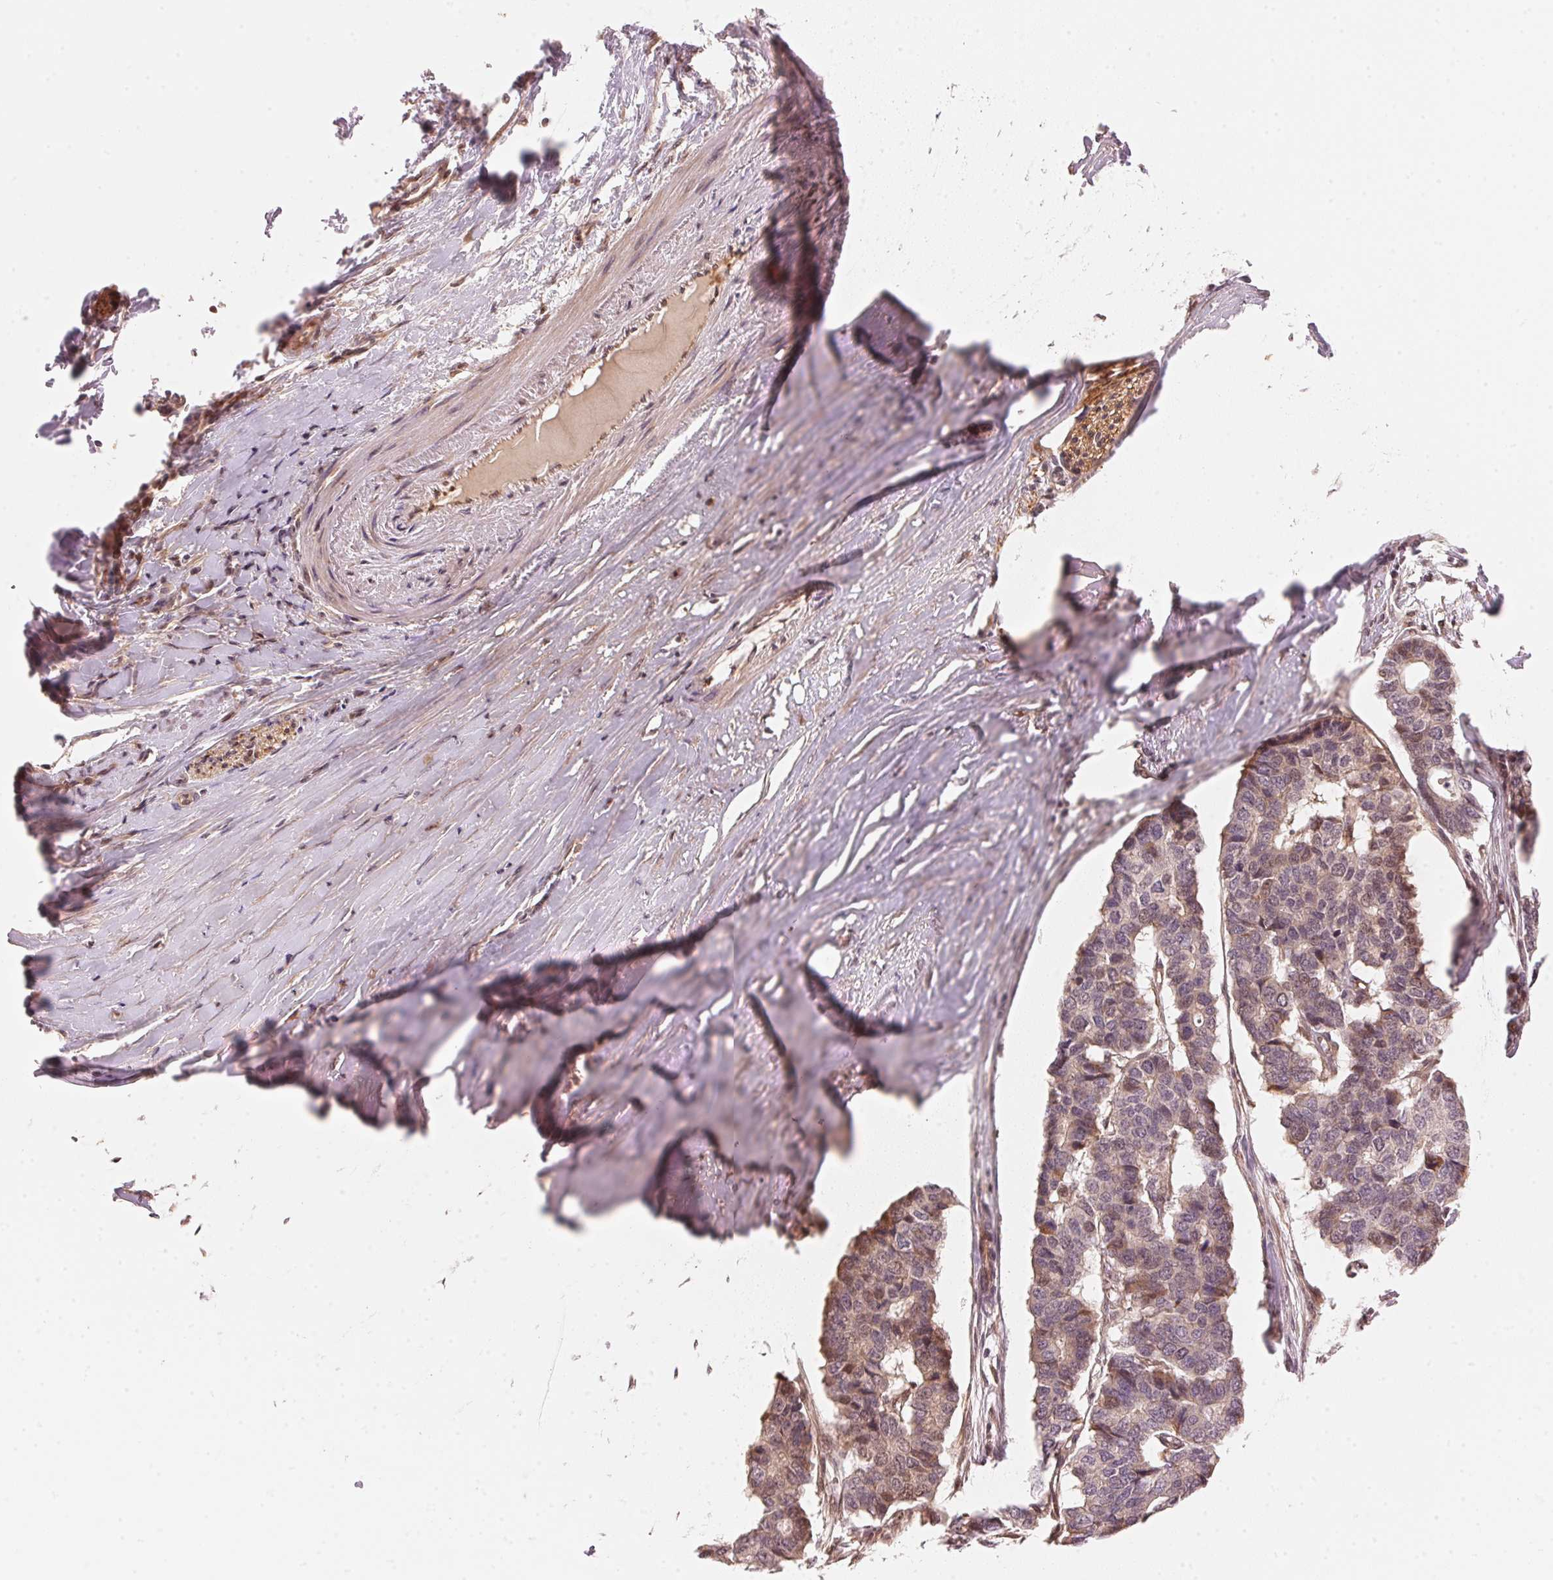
{"staining": {"intensity": "weak", "quantity": "25%-75%", "location": "nuclear"}, "tissue": "pancreatic cancer", "cell_type": "Tumor cells", "image_type": "cancer", "snomed": [{"axis": "morphology", "description": "Adenocarcinoma, NOS"}, {"axis": "topography", "description": "Pancreas"}], "caption": "Weak nuclear protein positivity is identified in approximately 25%-75% of tumor cells in pancreatic cancer (adenocarcinoma).", "gene": "PRKN", "patient": {"sex": "male", "age": 50}}